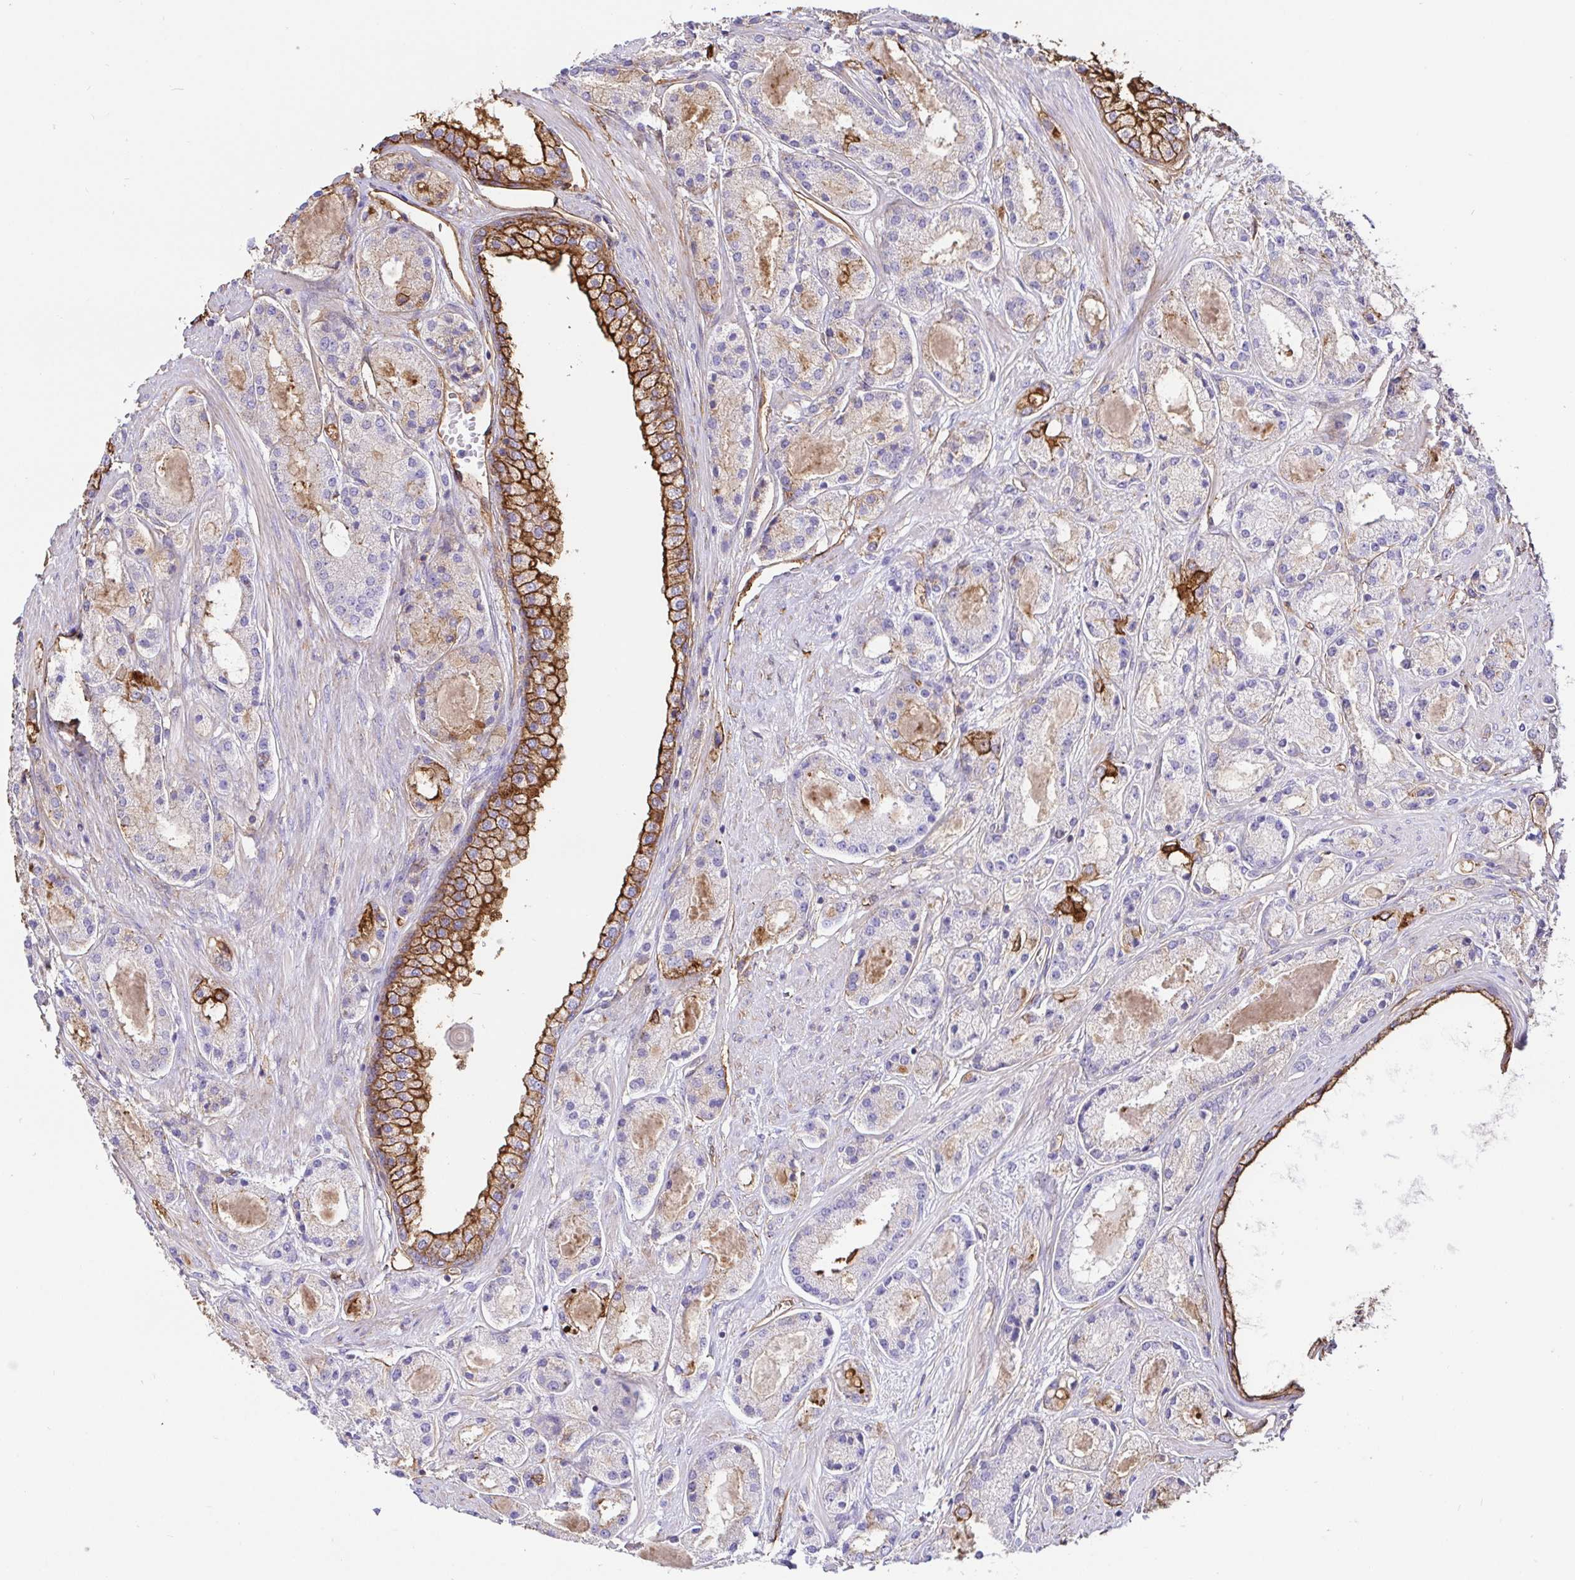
{"staining": {"intensity": "weak", "quantity": "<25%", "location": "cytoplasmic/membranous"}, "tissue": "prostate cancer", "cell_type": "Tumor cells", "image_type": "cancer", "snomed": [{"axis": "morphology", "description": "Adenocarcinoma, High grade"}, {"axis": "topography", "description": "Prostate"}], "caption": "IHC of human high-grade adenocarcinoma (prostate) exhibits no positivity in tumor cells.", "gene": "ANXA2", "patient": {"sex": "male", "age": 67}}